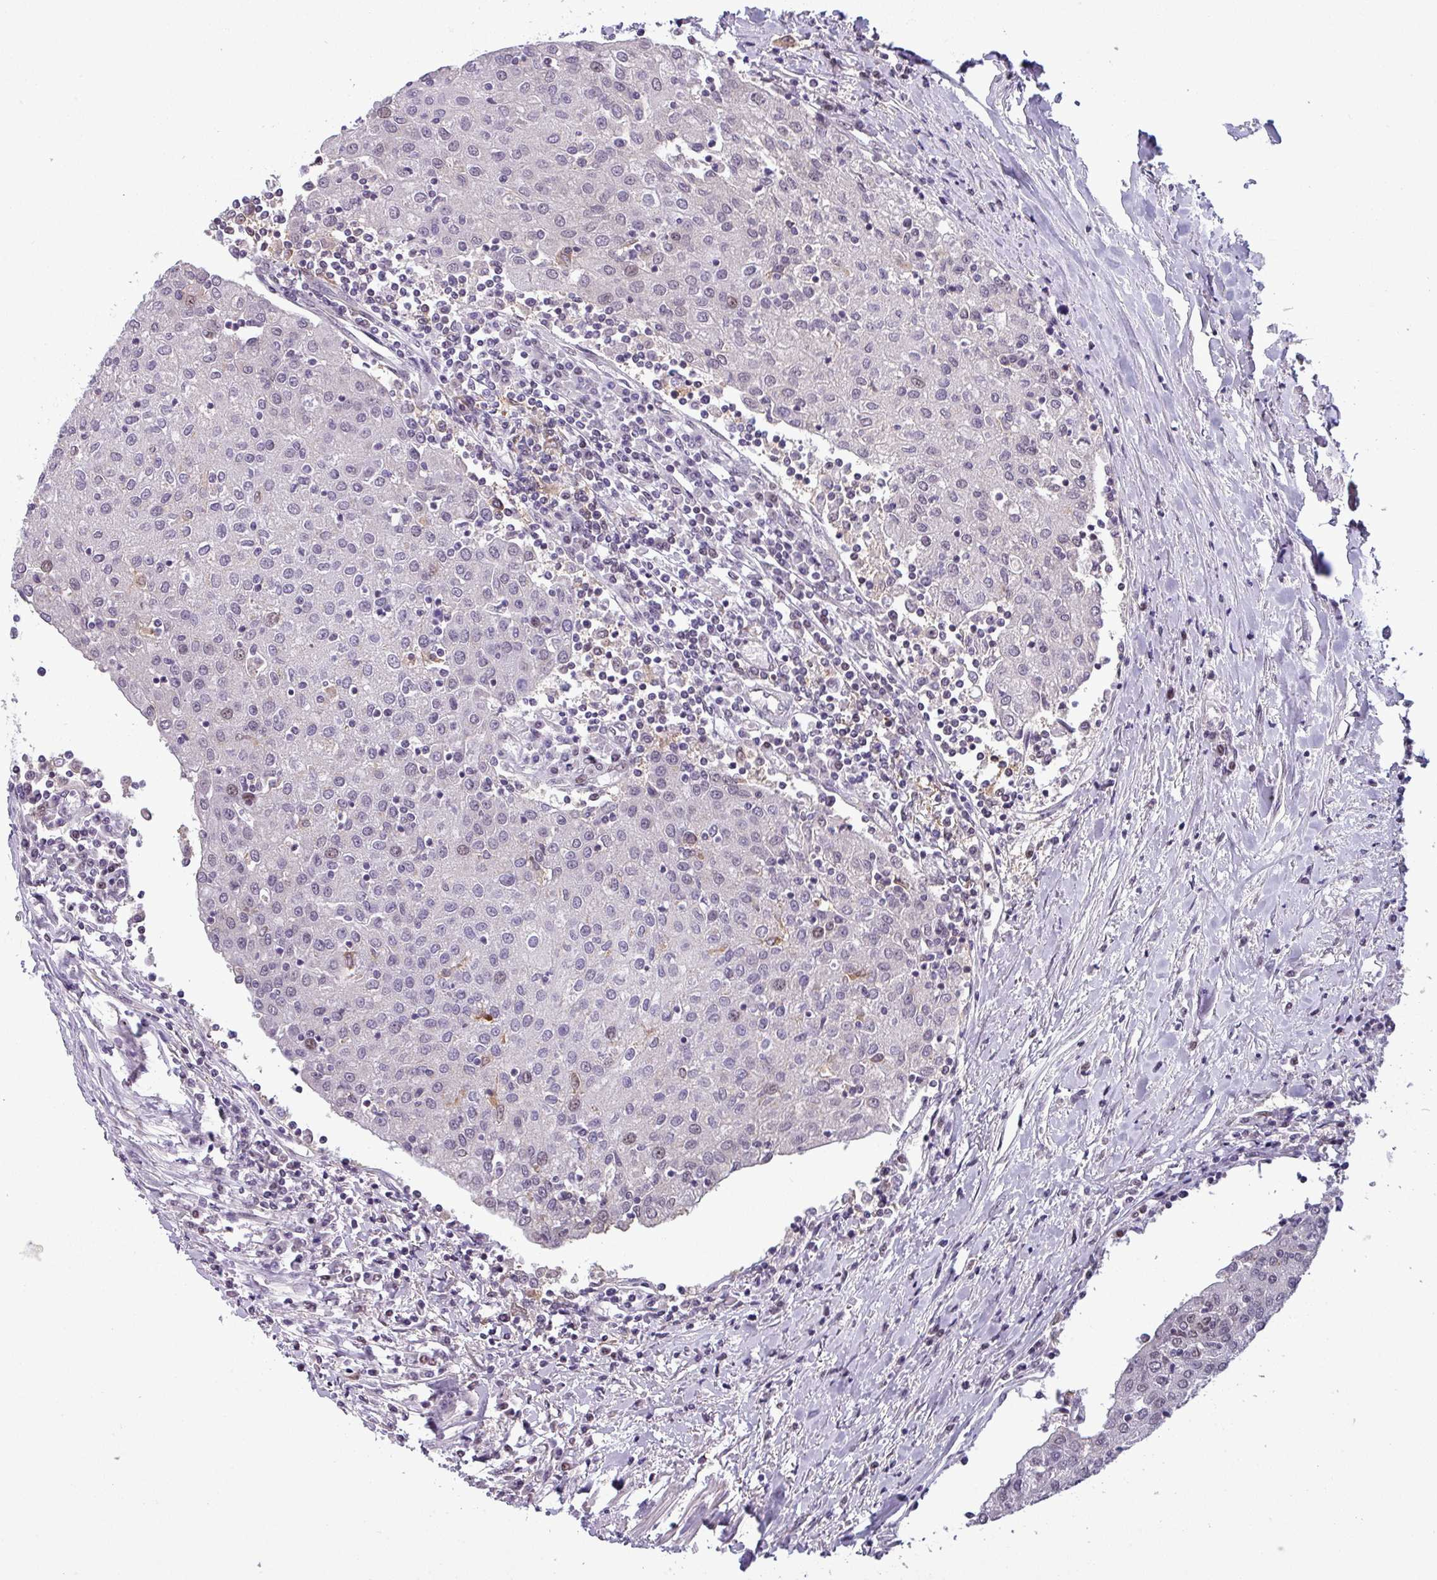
{"staining": {"intensity": "weak", "quantity": "<25%", "location": "nuclear"}, "tissue": "urothelial cancer", "cell_type": "Tumor cells", "image_type": "cancer", "snomed": [{"axis": "morphology", "description": "Urothelial carcinoma, High grade"}, {"axis": "topography", "description": "Urinary bladder"}], "caption": "Immunohistochemistry (IHC) of human high-grade urothelial carcinoma demonstrates no expression in tumor cells. Nuclei are stained in blue.", "gene": "NPFFR1", "patient": {"sex": "female", "age": 85}}